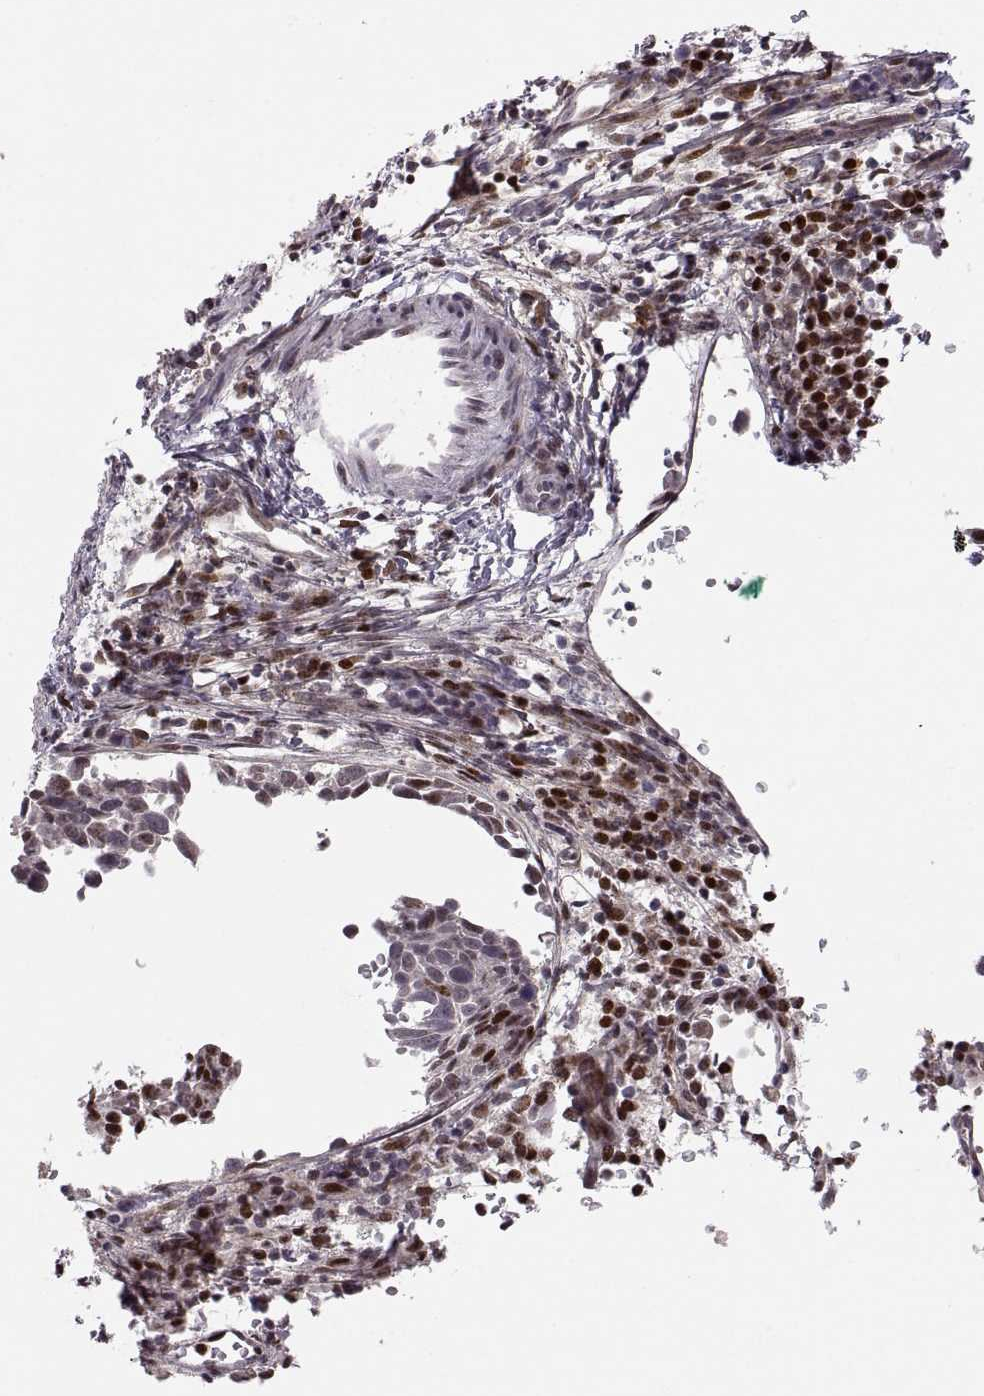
{"staining": {"intensity": "strong", "quantity": "<25%", "location": "nuclear"}, "tissue": "lung cancer", "cell_type": "Tumor cells", "image_type": "cancer", "snomed": [{"axis": "morphology", "description": "Squamous cell carcinoma, NOS"}, {"axis": "topography", "description": "Lung"}], "caption": "The histopathology image shows staining of lung cancer (squamous cell carcinoma), revealing strong nuclear protein staining (brown color) within tumor cells.", "gene": "SNAI1", "patient": {"sex": "male", "age": 57}}